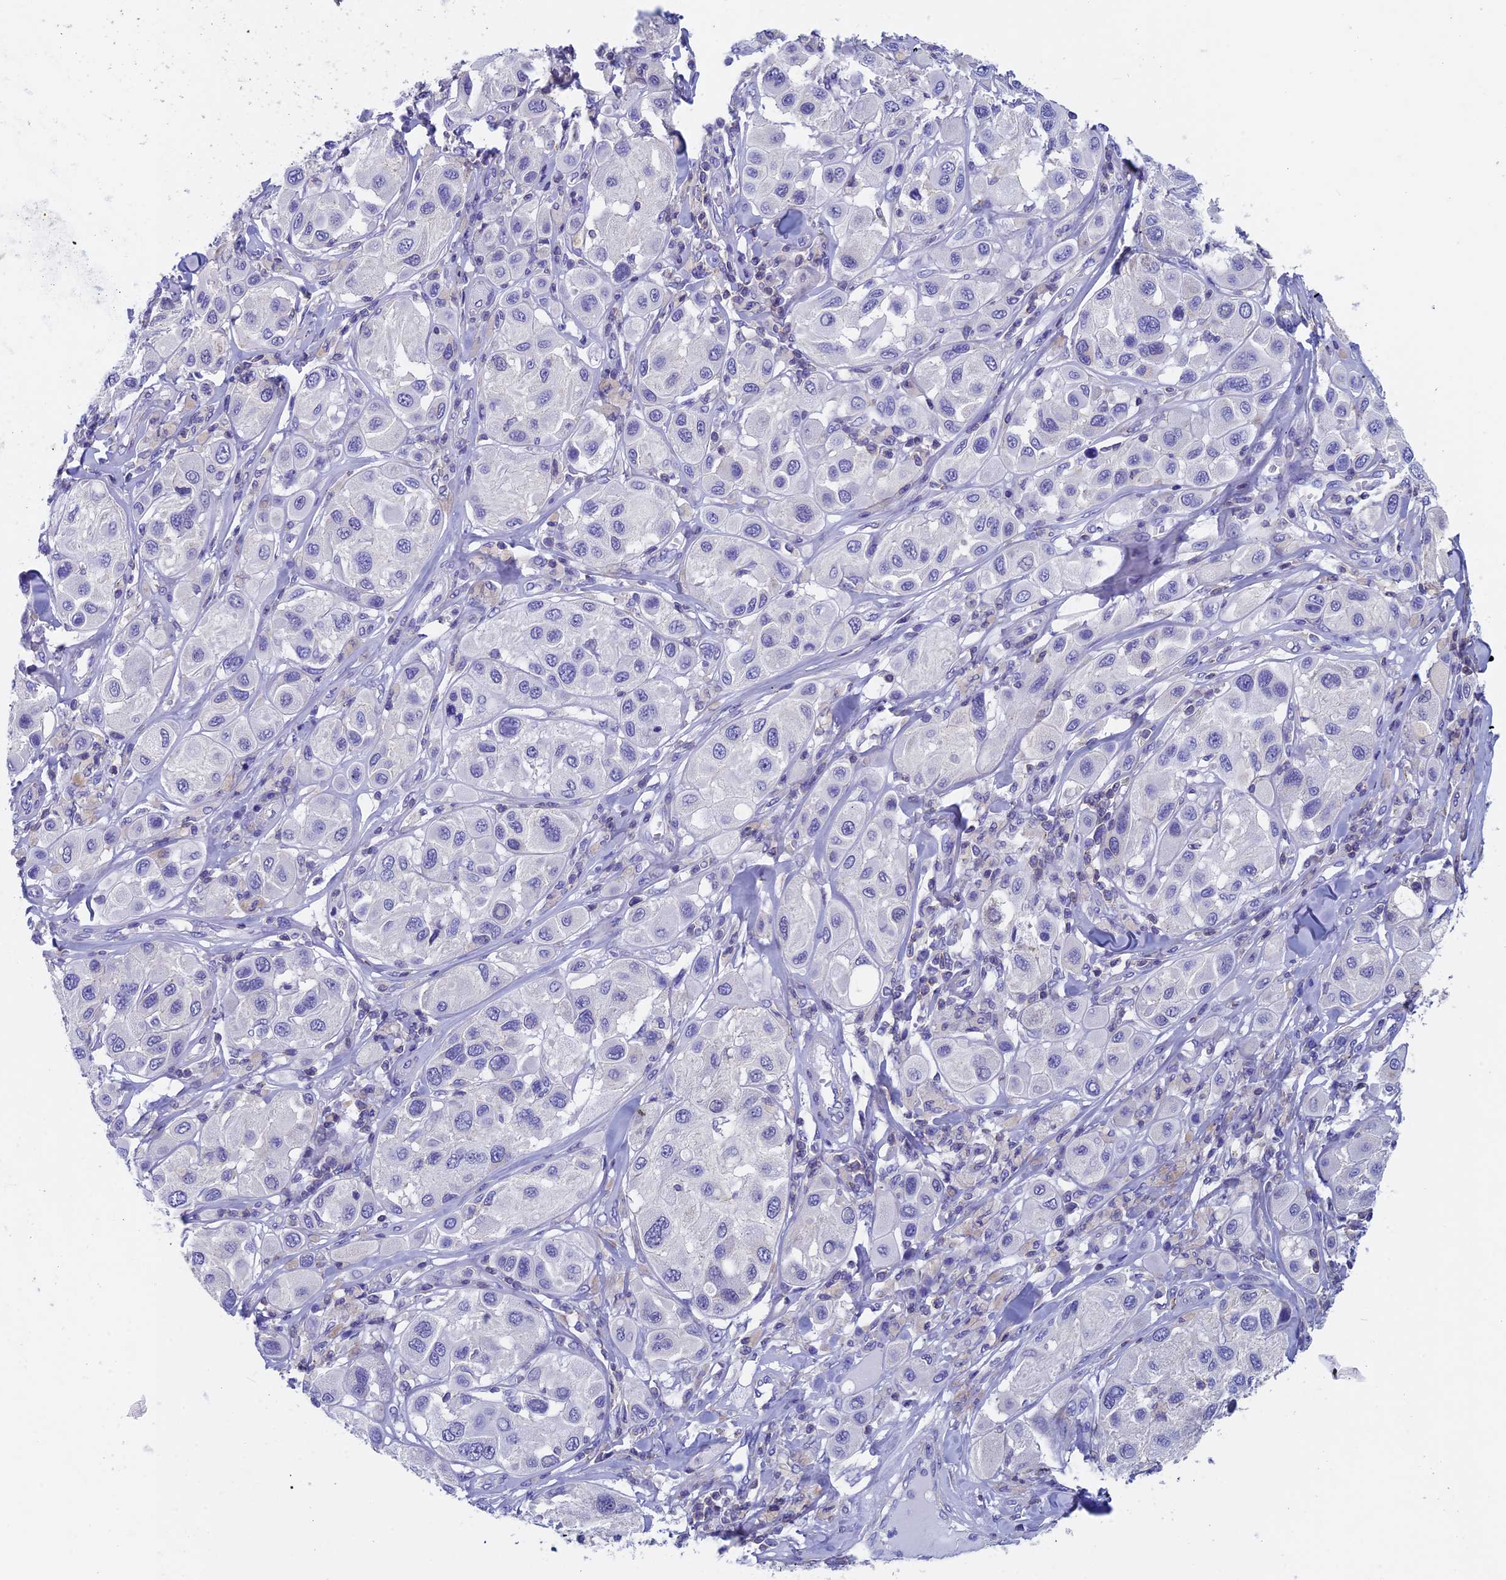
{"staining": {"intensity": "negative", "quantity": "none", "location": "none"}, "tissue": "melanoma", "cell_type": "Tumor cells", "image_type": "cancer", "snomed": [{"axis": "morphology", "description": "Malignant melanoma, Metastatic site"}, {"axis": "topography", "description": "Skin"}], "caption": "Tumor cells show no significant positivity in melanoma.", "gene": "SEPTIN1", "patient": {"sex": "male", "age": 41}}